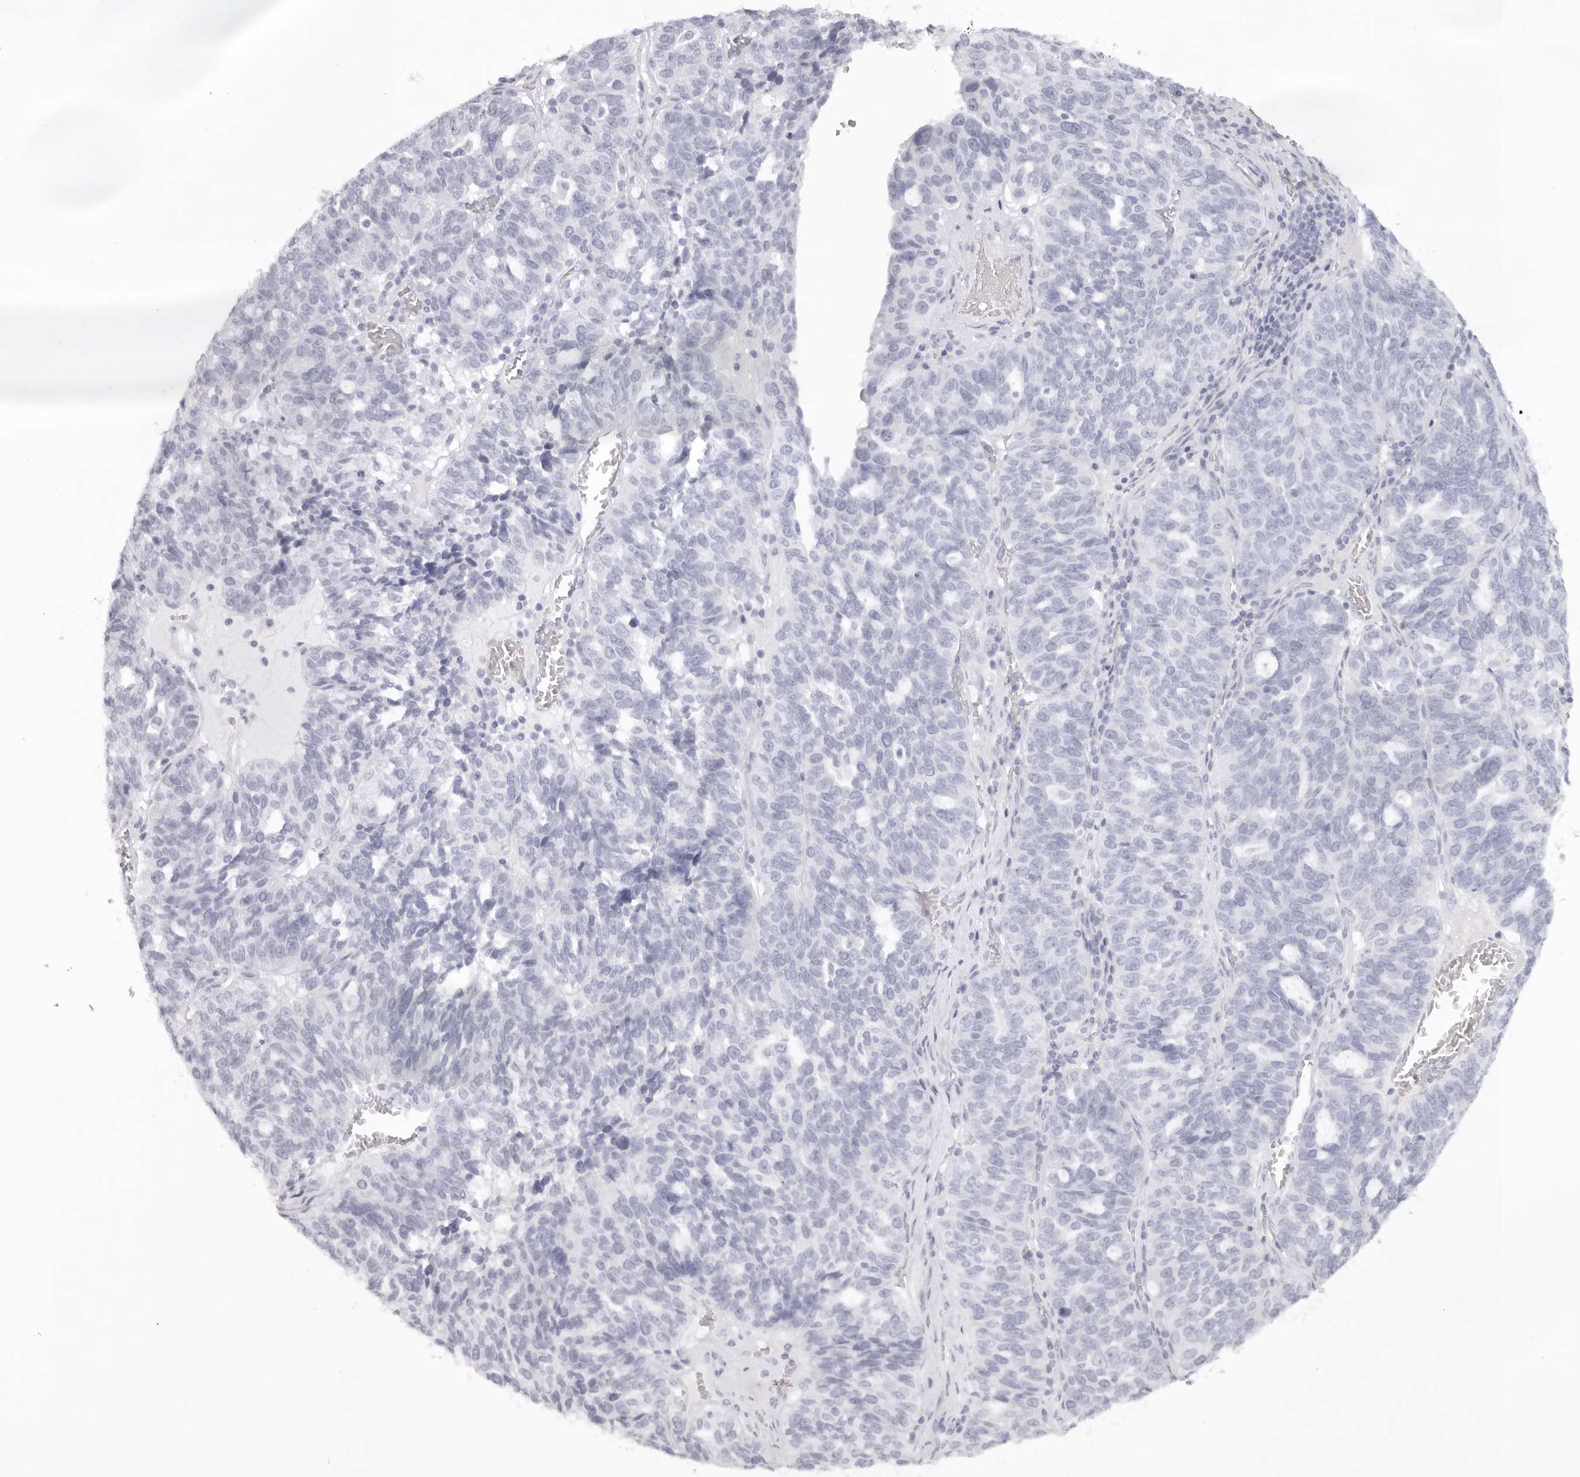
{"staining": {"intensity": "negative", "quantity": "none", "location": "none"}, "tissue": "ovarian cancer", "cell_type": "Tumor cells", "image_type": "cancer", "snomed": [{"axis": "morphology", "description": "Cystadenocarcinoma, serous, NOS"}, {"axis": "topography", "description": "Ovary"}], "caption": "IHC of serous cystadenocarcinoma (ovarian) shows no positivity in tumor cells. Nuclei are stained in blue.", "gene": "RXFP1", "patient": {"sex": "female", "age": 59}}